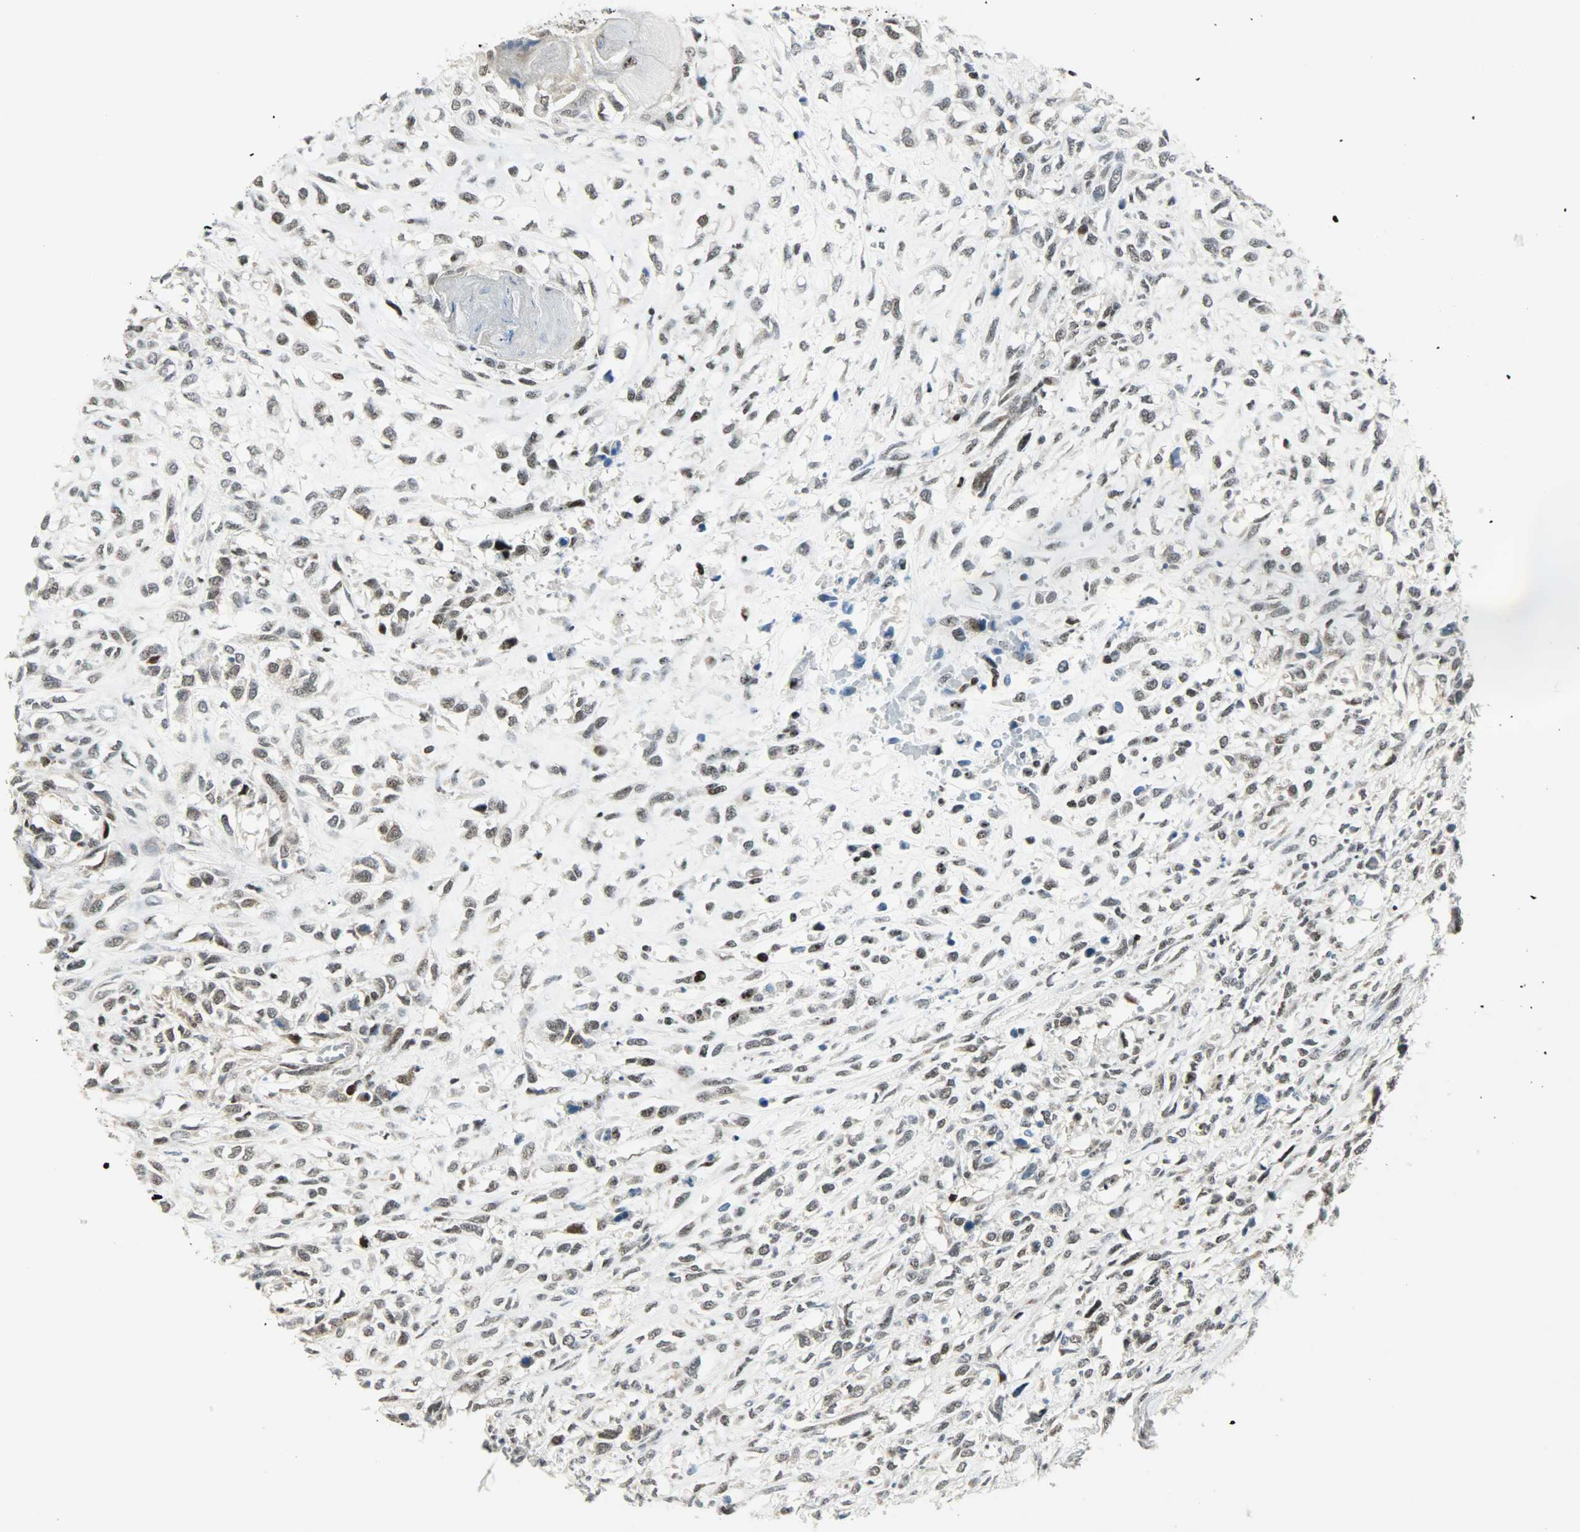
{"staining": {"intensity": "weak", "quantity": "25%-75%", "location": "nuclear"}, "tissue": "head and neck cancer", "cell_type": "Tumor cells", "image_type": "cancer", "snomed": [{"axis": "morphology", "description": "Necrosis, NOS"}, {"axis": "morphology", "description": "Neoplasm, malignant, NOS"}, {"axis": "topography", "description": "Salivary gland"}, {"axis": "topography", "description": "Head-Neck"}], "caption": "Immunohistochemical staining of human head and neck cancer (malignant neoplasm) demonstrates weak nuclear protein expression in about 25%-75% of tumor cells.", "gene": "IL15", "patient": {"sex": "male", "age": 43}}